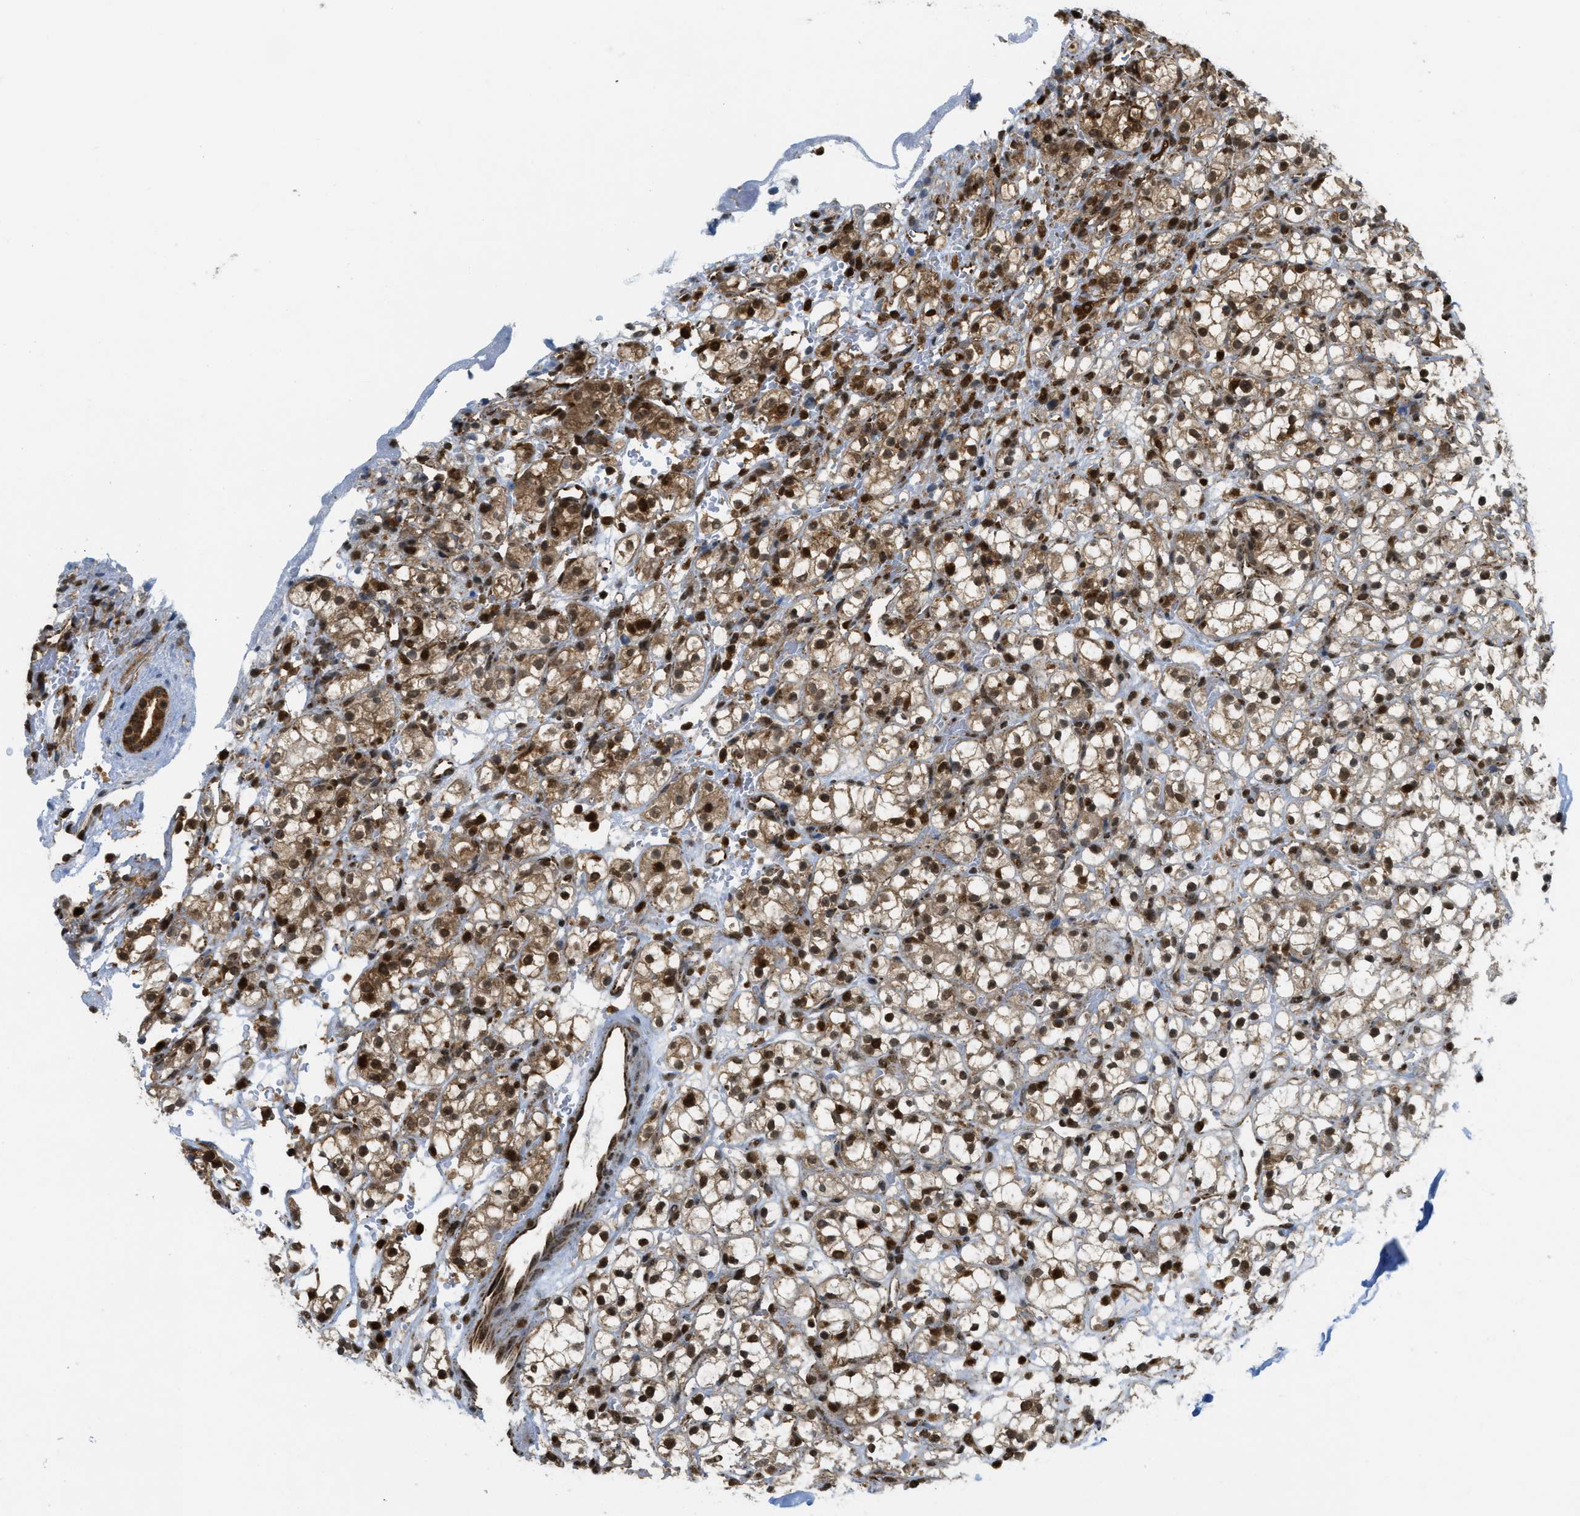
{"staining": {"intensity": "strong", "quantity": ">75%", "location": "cytoplasmic/membranous,nuclear"}, "tissue": "renal cancer", "cell_type": "Tumor cells", "image_type": "cancer", "snomed": [{"axis": "morphology", "description": "Adenocarcinoma, NOS"}, {"axis": "topography", "description": "Kidney"}], "caption": "Renal cancer stained for a protein shows strong cytoplasmic/membranous and nuclear positivity in tumor cells. Immunohistochemistry (ihc) stains the protein in brown and the nuclei are stained blue.", "gene": "TNPO1", "patient": {"sex": "male", "age": 61}}